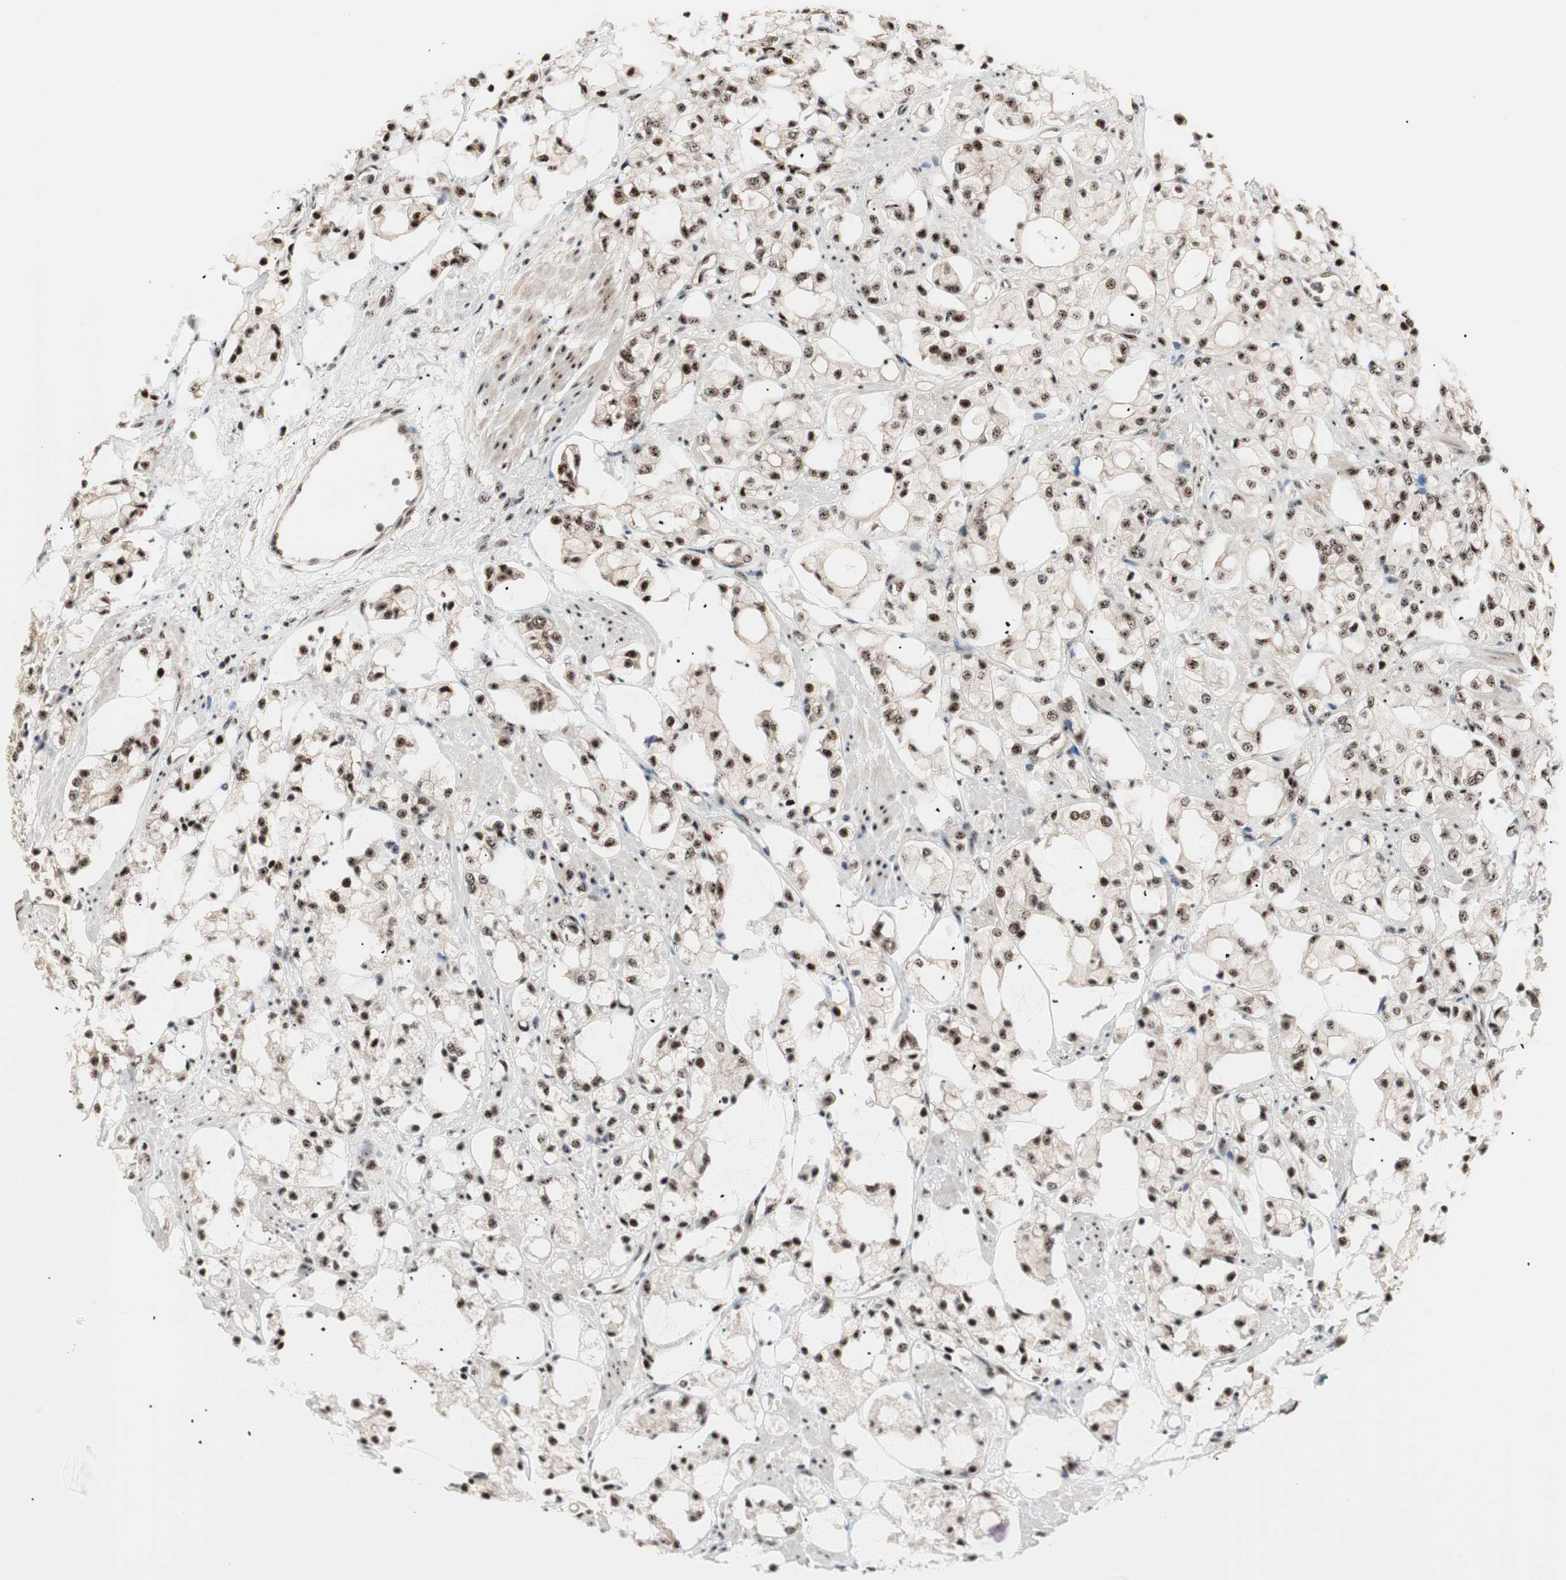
{"staining": {"intensity": "strong", "quantity": ">75%", "location": "nuclear"}, "tissue": "prostate cancer", "cell_type": "Tumor cells", "image_type": "cancer", "snomed": [{"axis": "morphology", "description": "Adenocarcinoma, High grade"}, {"axis": "topography", "description": "Prostate"}], "caption": "There is high levels of strong nuclear expression in tumor cells of high-grade adenocarcinoma (prostate), as demonstrated by immunohistochemical staining (brown color).", "gene": "NR5A2", "patient": {"sex": "male", "age": 85}}